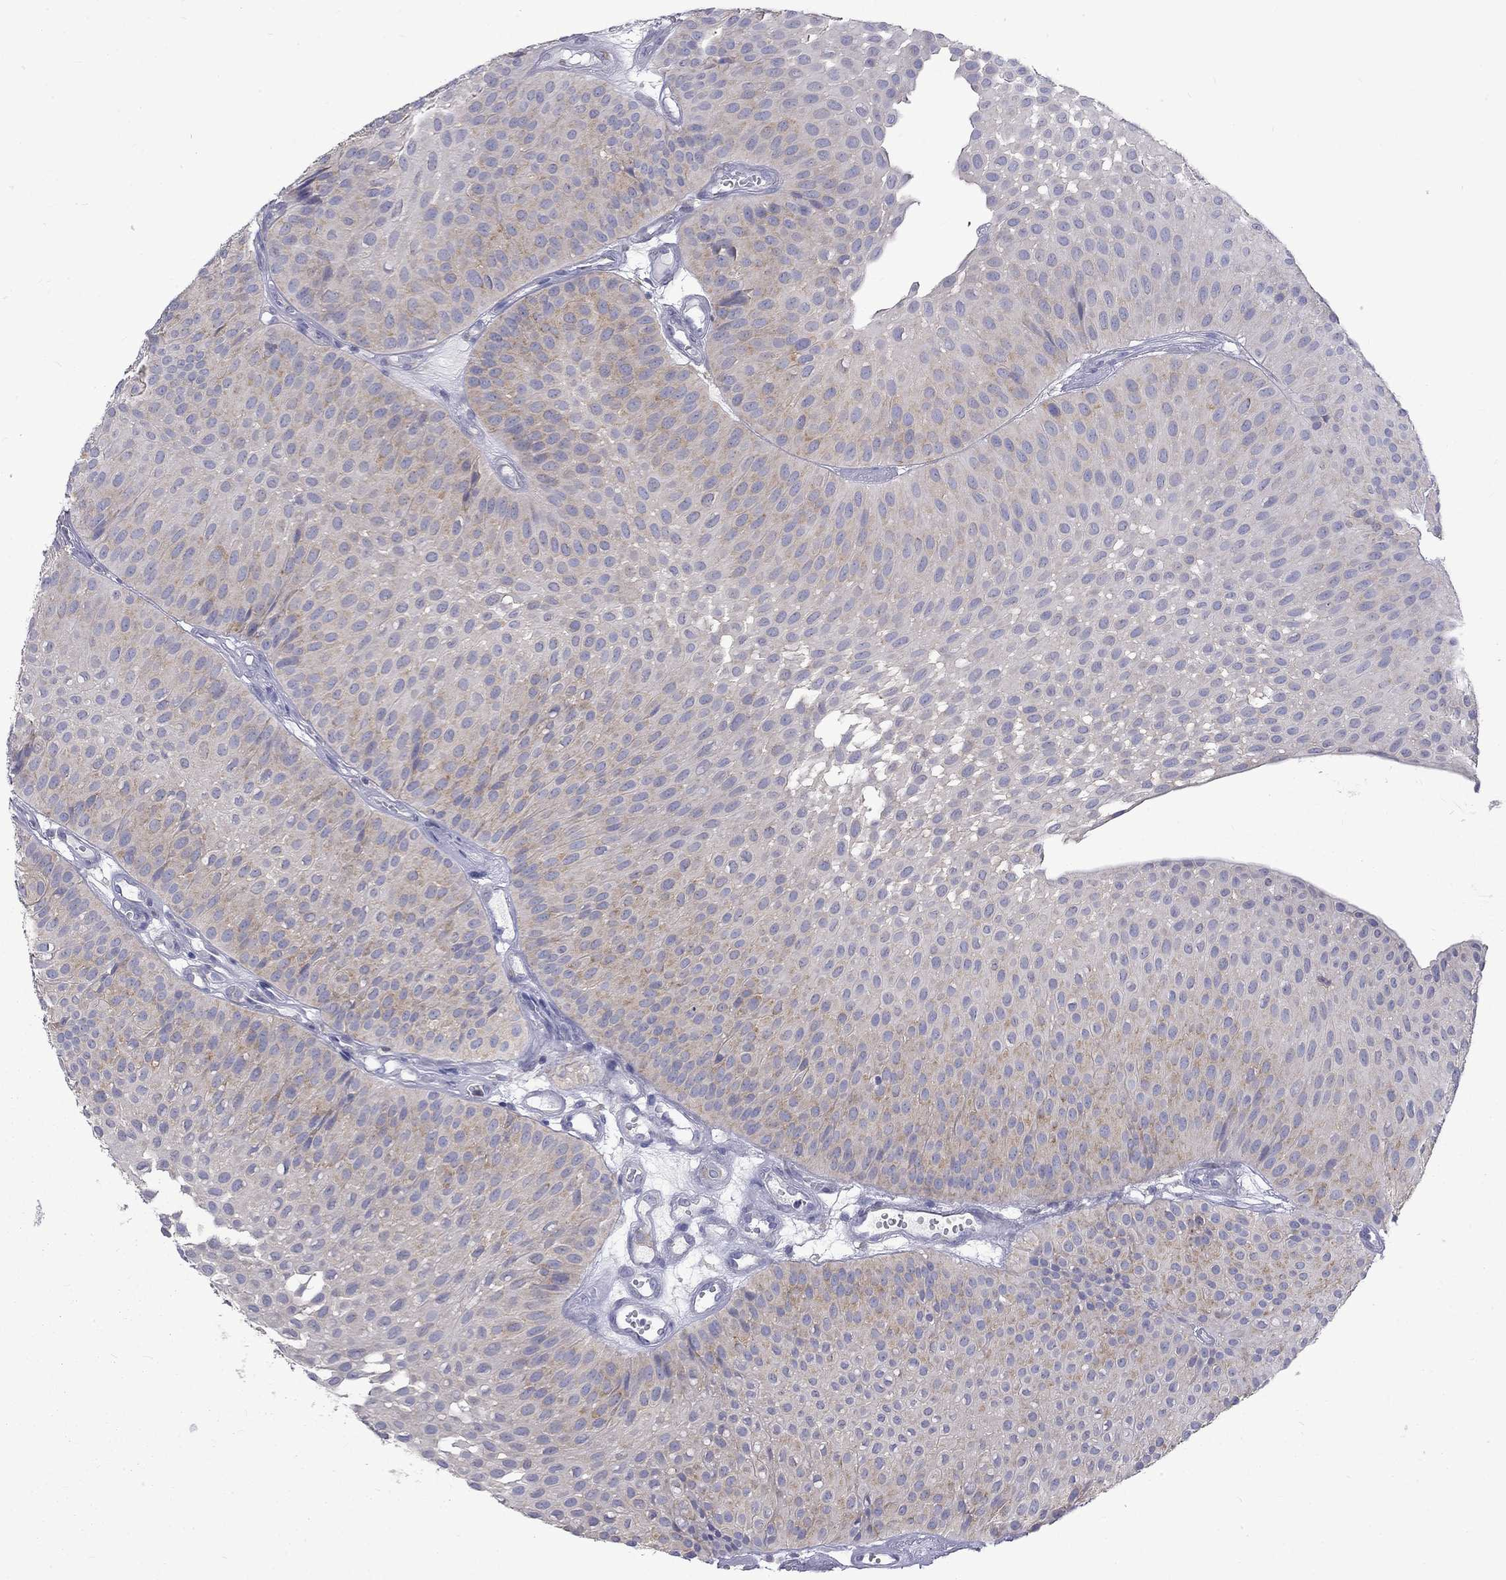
{"staining": {"intensity": "weak", "quantity": "25%-75%", "location": "cytoplasmic/membranous"}, "tissue": "urothelial cancer", "cell_type": "Tumor cells", "image_type": "cancer", "snomed": [{"axis": "morphology", "description": "Urothelial carcinoma, Low grade"}, {"axis": "topography", "description": "Urinary bladder"}], "caption": "Immunohistochemical staining of urothelial cancer displays low levels of weak cytoplasmic/membranous positivity in approximately 25%-75% of tumor cells. The staining is performed using DAB (3,3'-diaminobenzidine) brown chromogen to label protein expression. The nuclei are counter-stained blue using hematoxylin.", "gene": "PABPC4", "patient": {"sex": "male", "age": 64}}